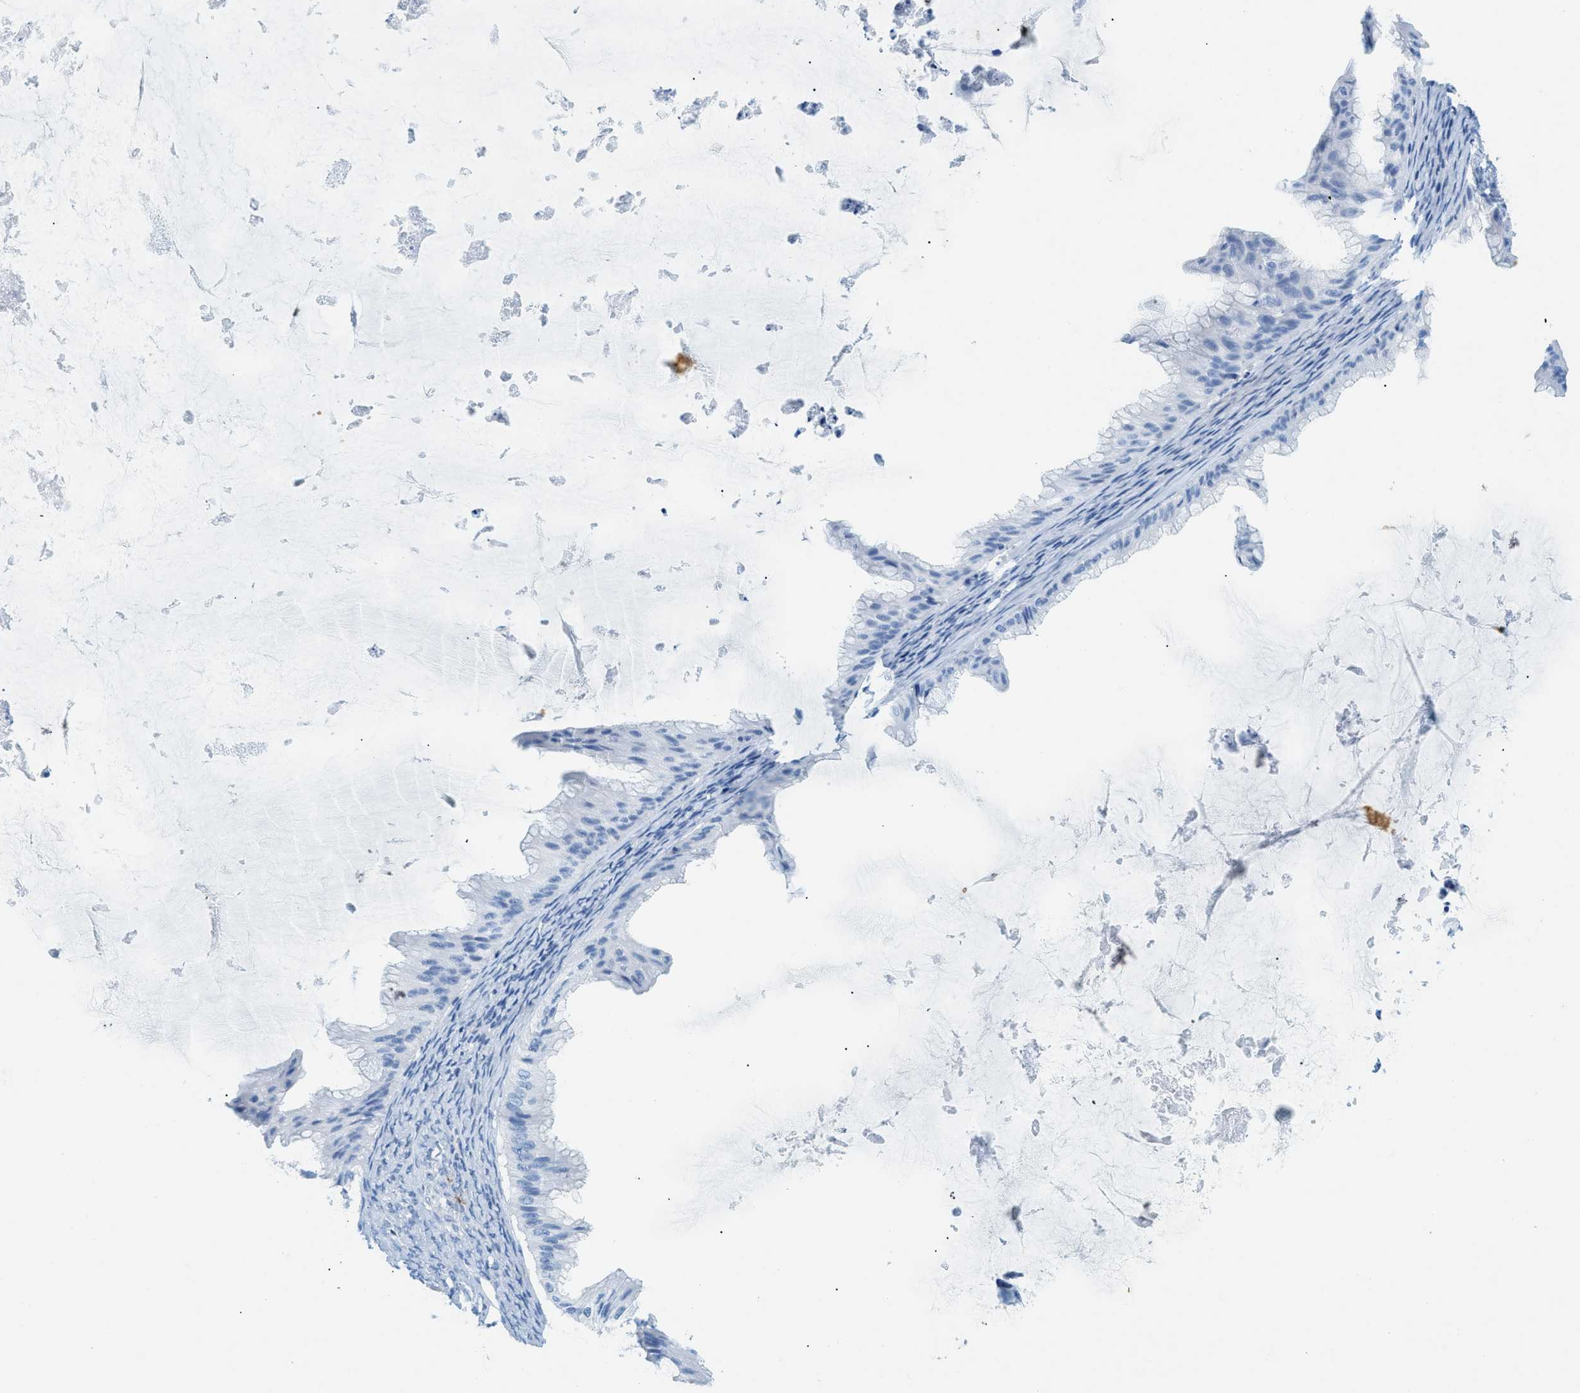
{"staining": {"intensity": "negative", "quantity": "none", "location": "none"}, "tissue": "ovarian cancer", "cell_type": "Tumor cells", "image_type": "cancer", "snomed": [{"axis": "morphology", "description": "Cystadenocarcinoma, mucinous, NOS"}, {"axis": "topography", "description": "Ovary"}], "caption": "Protein analysis of mucinous cystadenocarcinoma (ovarian) shows no significant positivity in tumor cells.", "gene": "TPSAB1", "patient": {"sex": "female", "age": 61}}